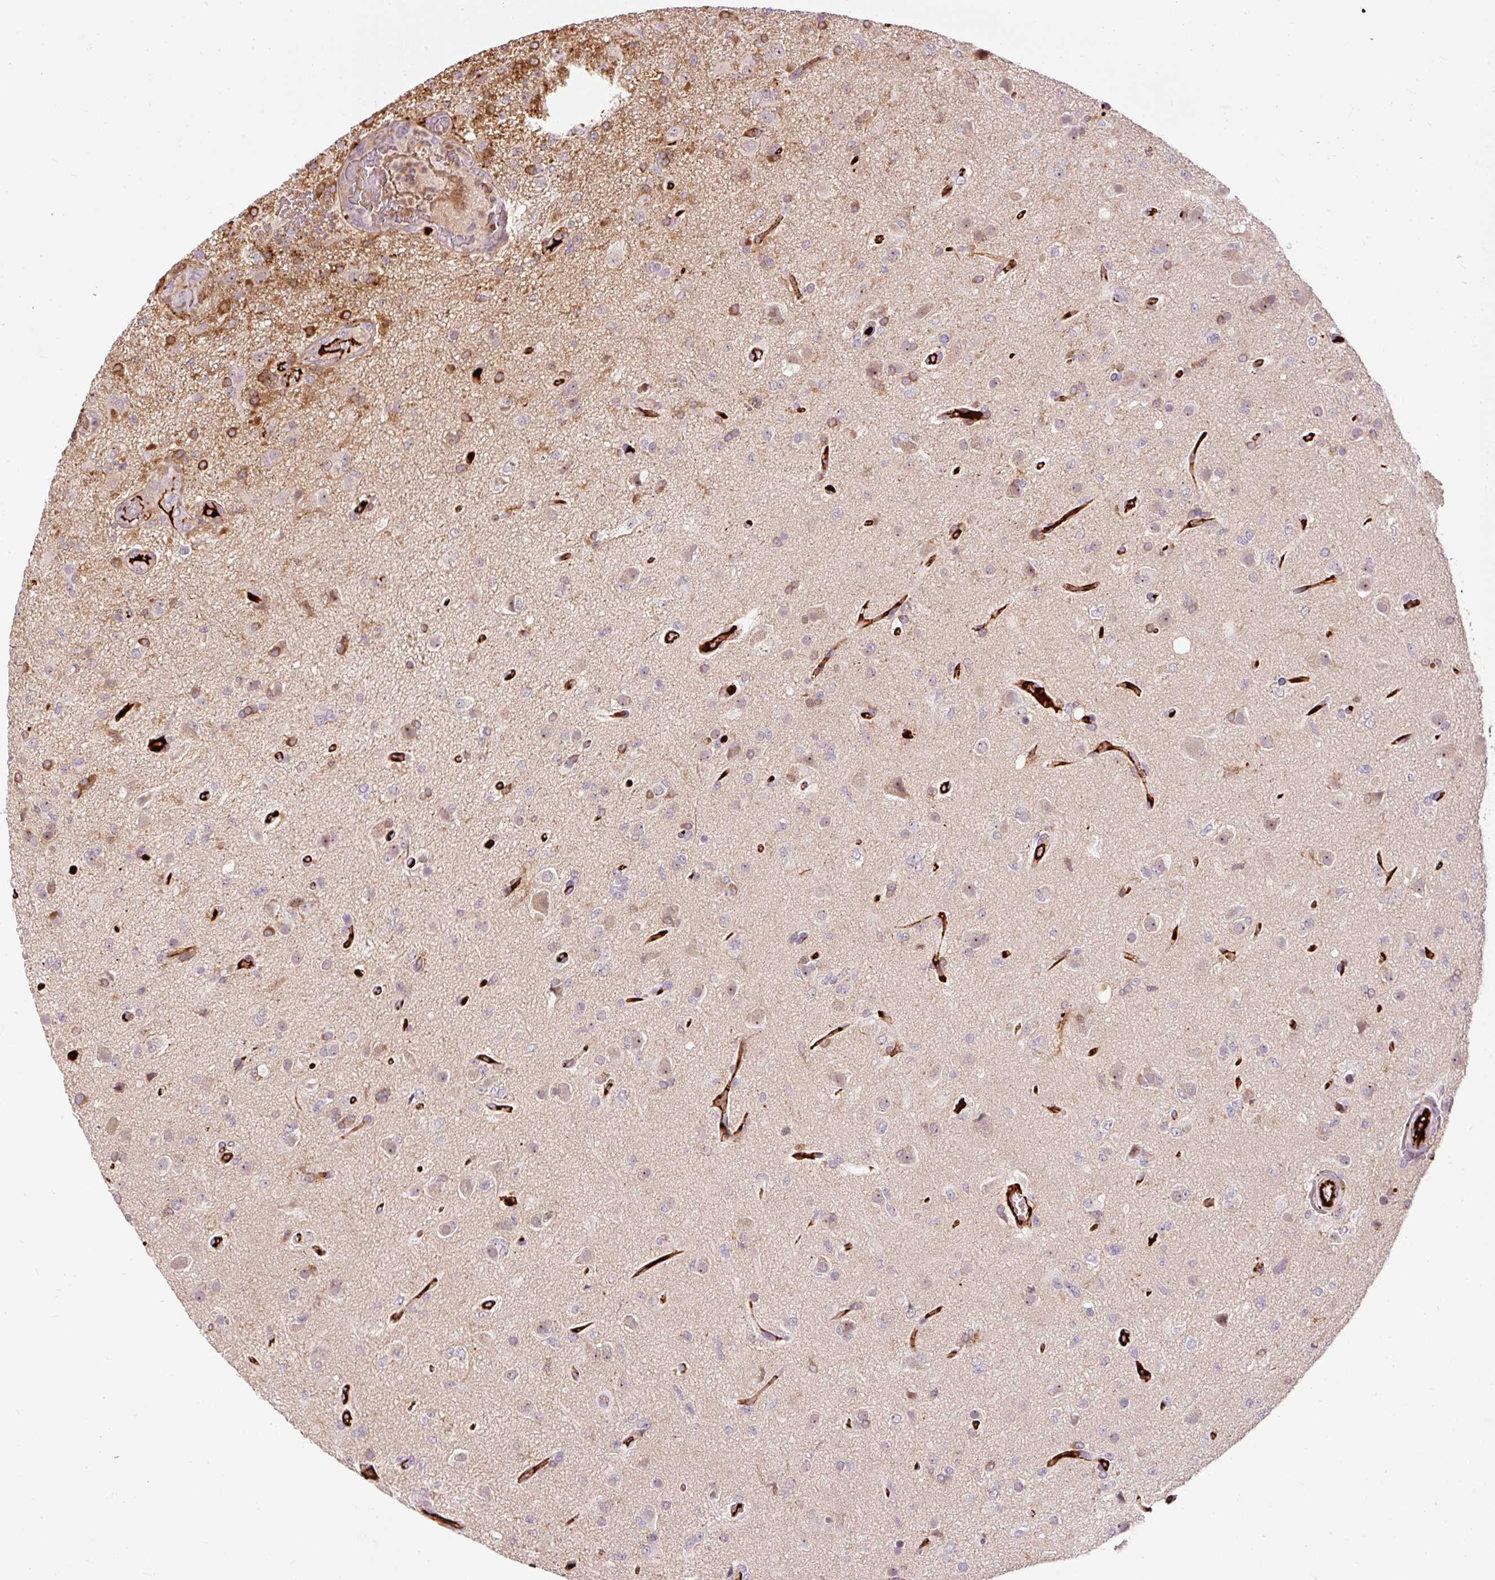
{"staining": {"intensity": "moderate", "quantity": "<25%", "location": "cytoplasmic/membranous"}, "tissue": "glioma", "cell_type": "Tumor cells", "image_type": "cancer", "snomed": [{"axis": "morphology", "description": "Glioma, malignant, High grade"}, {"axis": "topography", "description": "Brain"}], "caption": "Immunohistochemical staining of human glioma displays moderate cytoplasmic/membranous protein positivity in about <25% of tumor cells.", "gene": "CEBPZ", "patient": {"sex": "female", "age": 74}}